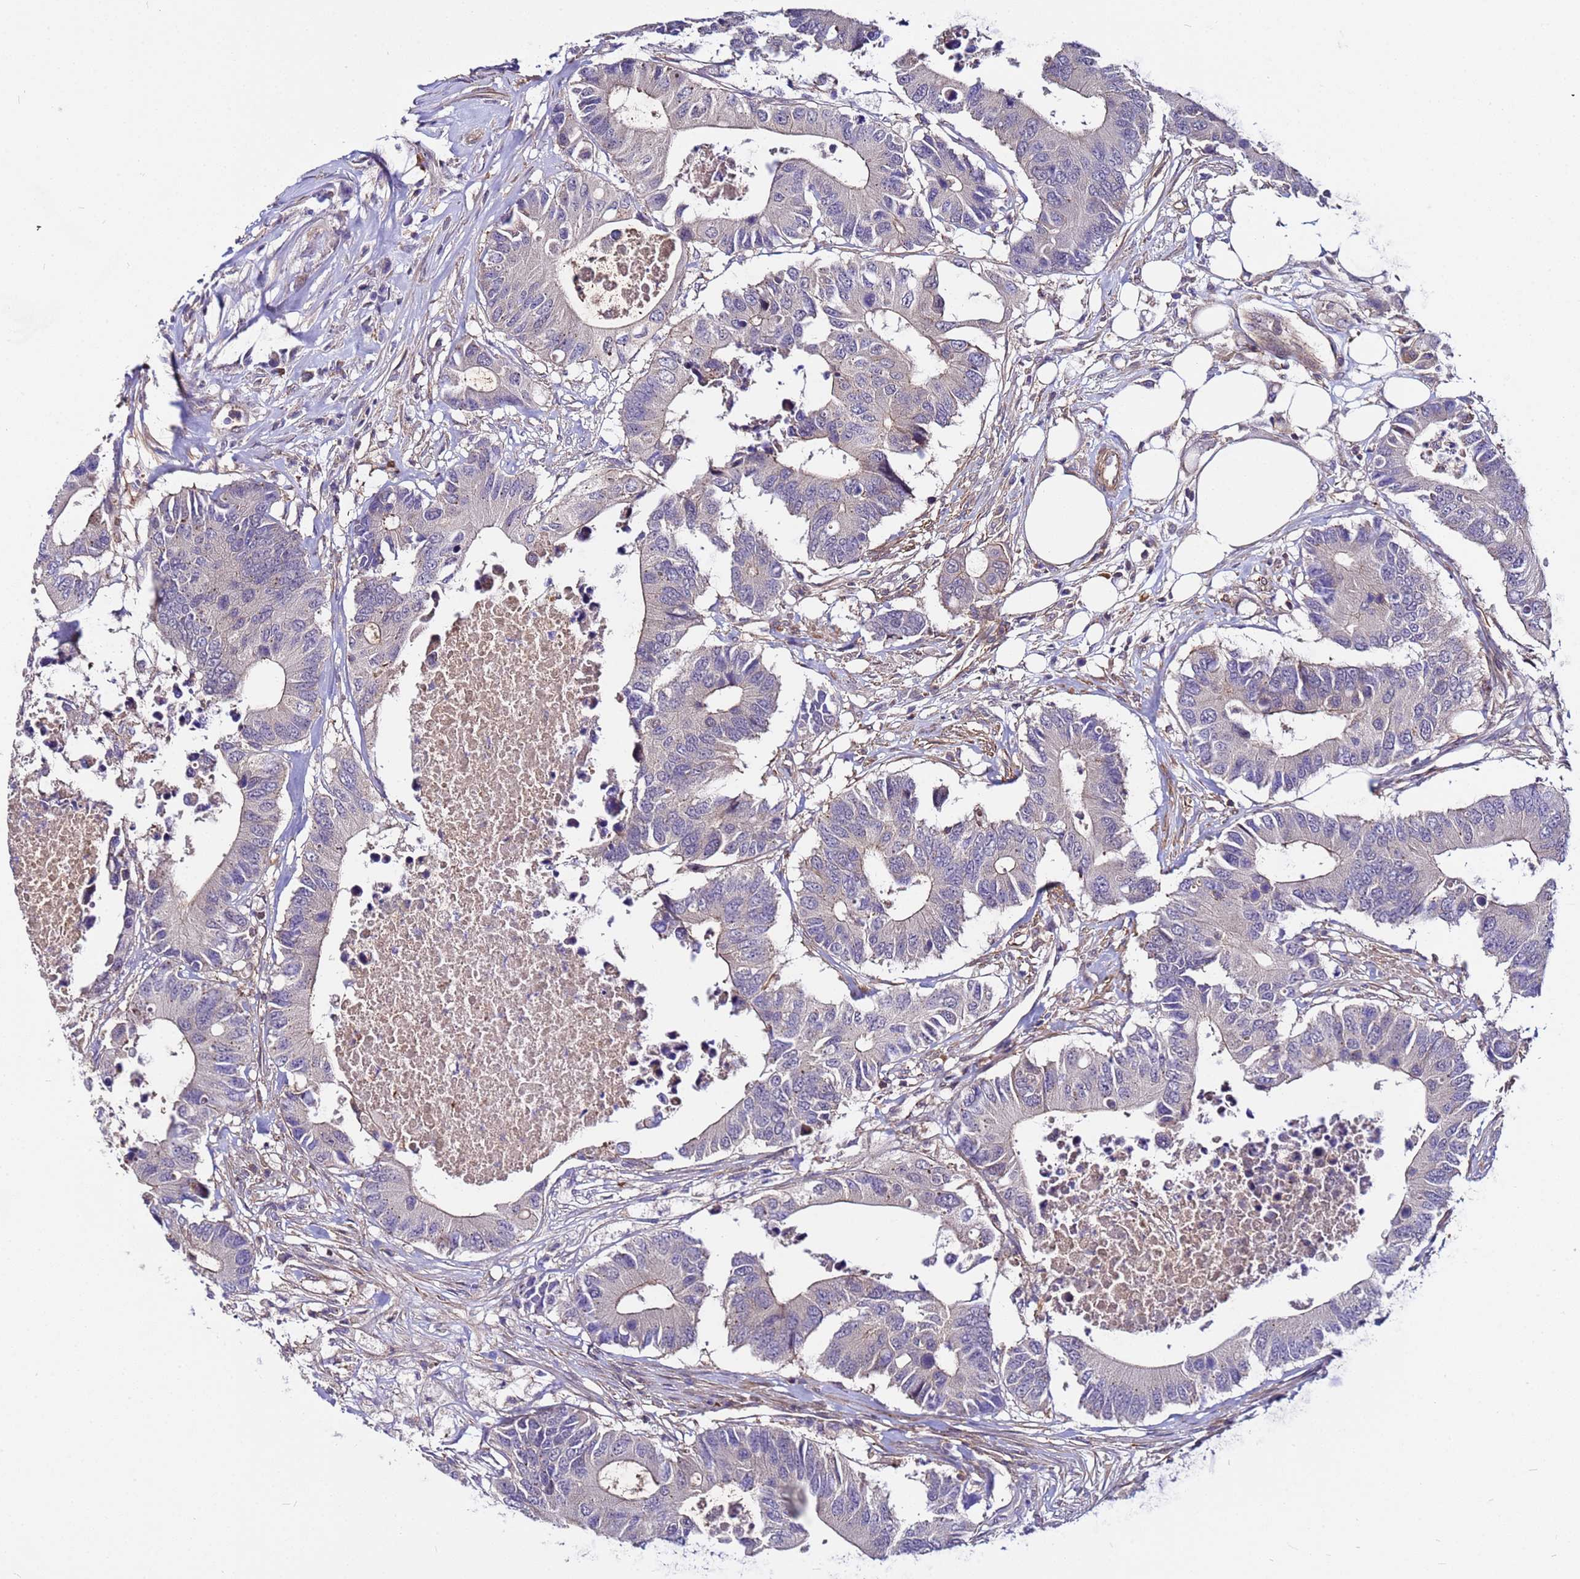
{"staining": {"intensity": "negative", "quantity": "none", "location": "none"}, "tissue": "colorectal cancer", "cell_type": "Tumor cells", "image_type": "cancer", "snomed": [{"axis": "morphology", "description": "Adenocarcinoma, NOS"}, {"axis": "topography", "description": "Colon"}], "caption": "Immunohistochemistry image of neoplastic tissue: colorectal cancer stained with DAB shows no significant protein positivity in tumor cells.", "gene": "STK38", "patient": {"sex": "male", "age": 71}}